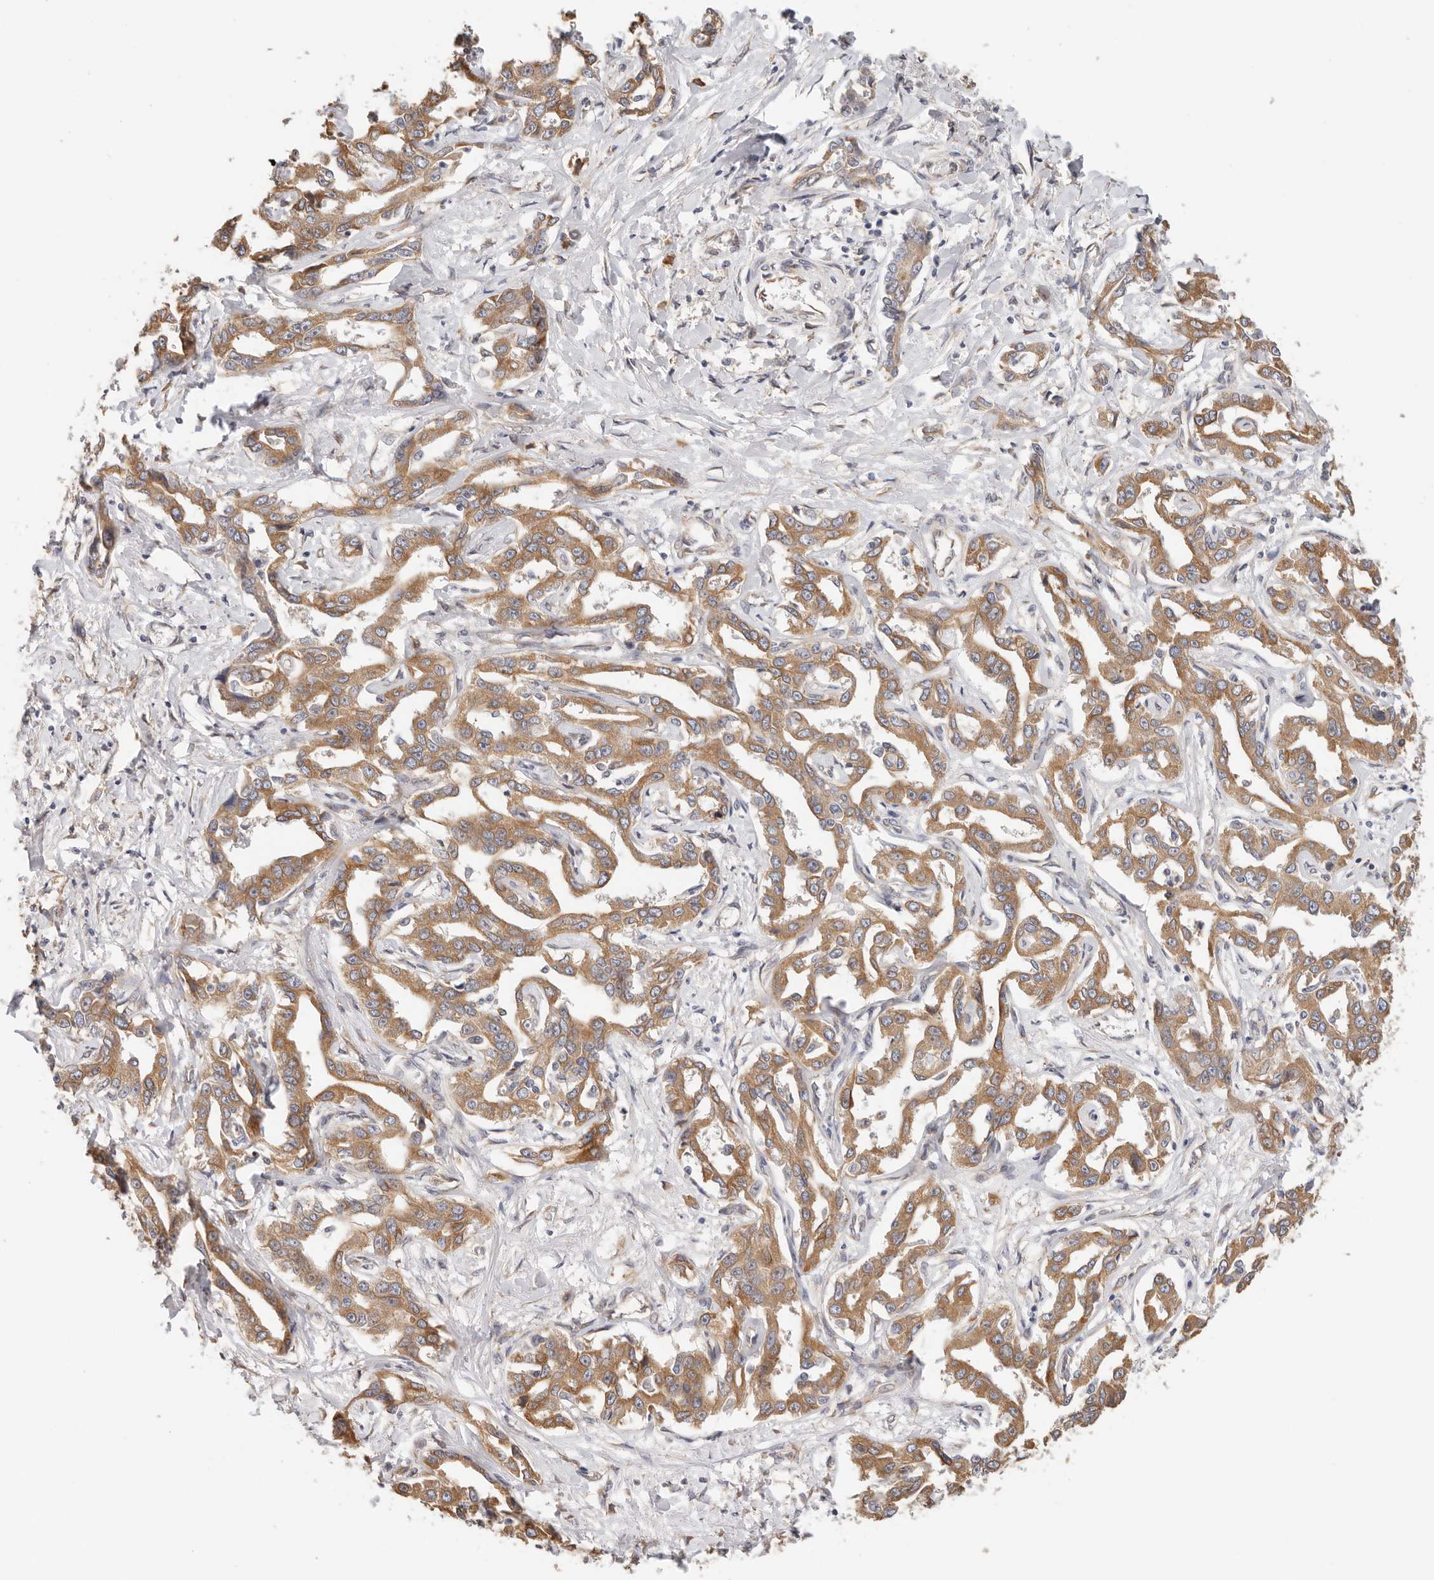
{"staining": {"intensity": "moderate", "quantity": ">75%", "location": "cytoplasmic/membranous"}, "tissue": "liver cancer", "cell_type": "Tumor cells", "image_type": "cancer", "snomed": [{"axis": "morphology", "description": "Cholangiocarcinoma"}, {"axis": "topography", "description": "Liver"}], "caption": "This photomicrograph displays liver cholangiocarcinoma stained with IHC to label a protein in brown. The cytoplasmic/membranous of tumor cells show moderate positivity for the protein. Nuclei are counter-stained blue.", "gene": "AFDN", "patient": {"sex": "male", "age": 59}}